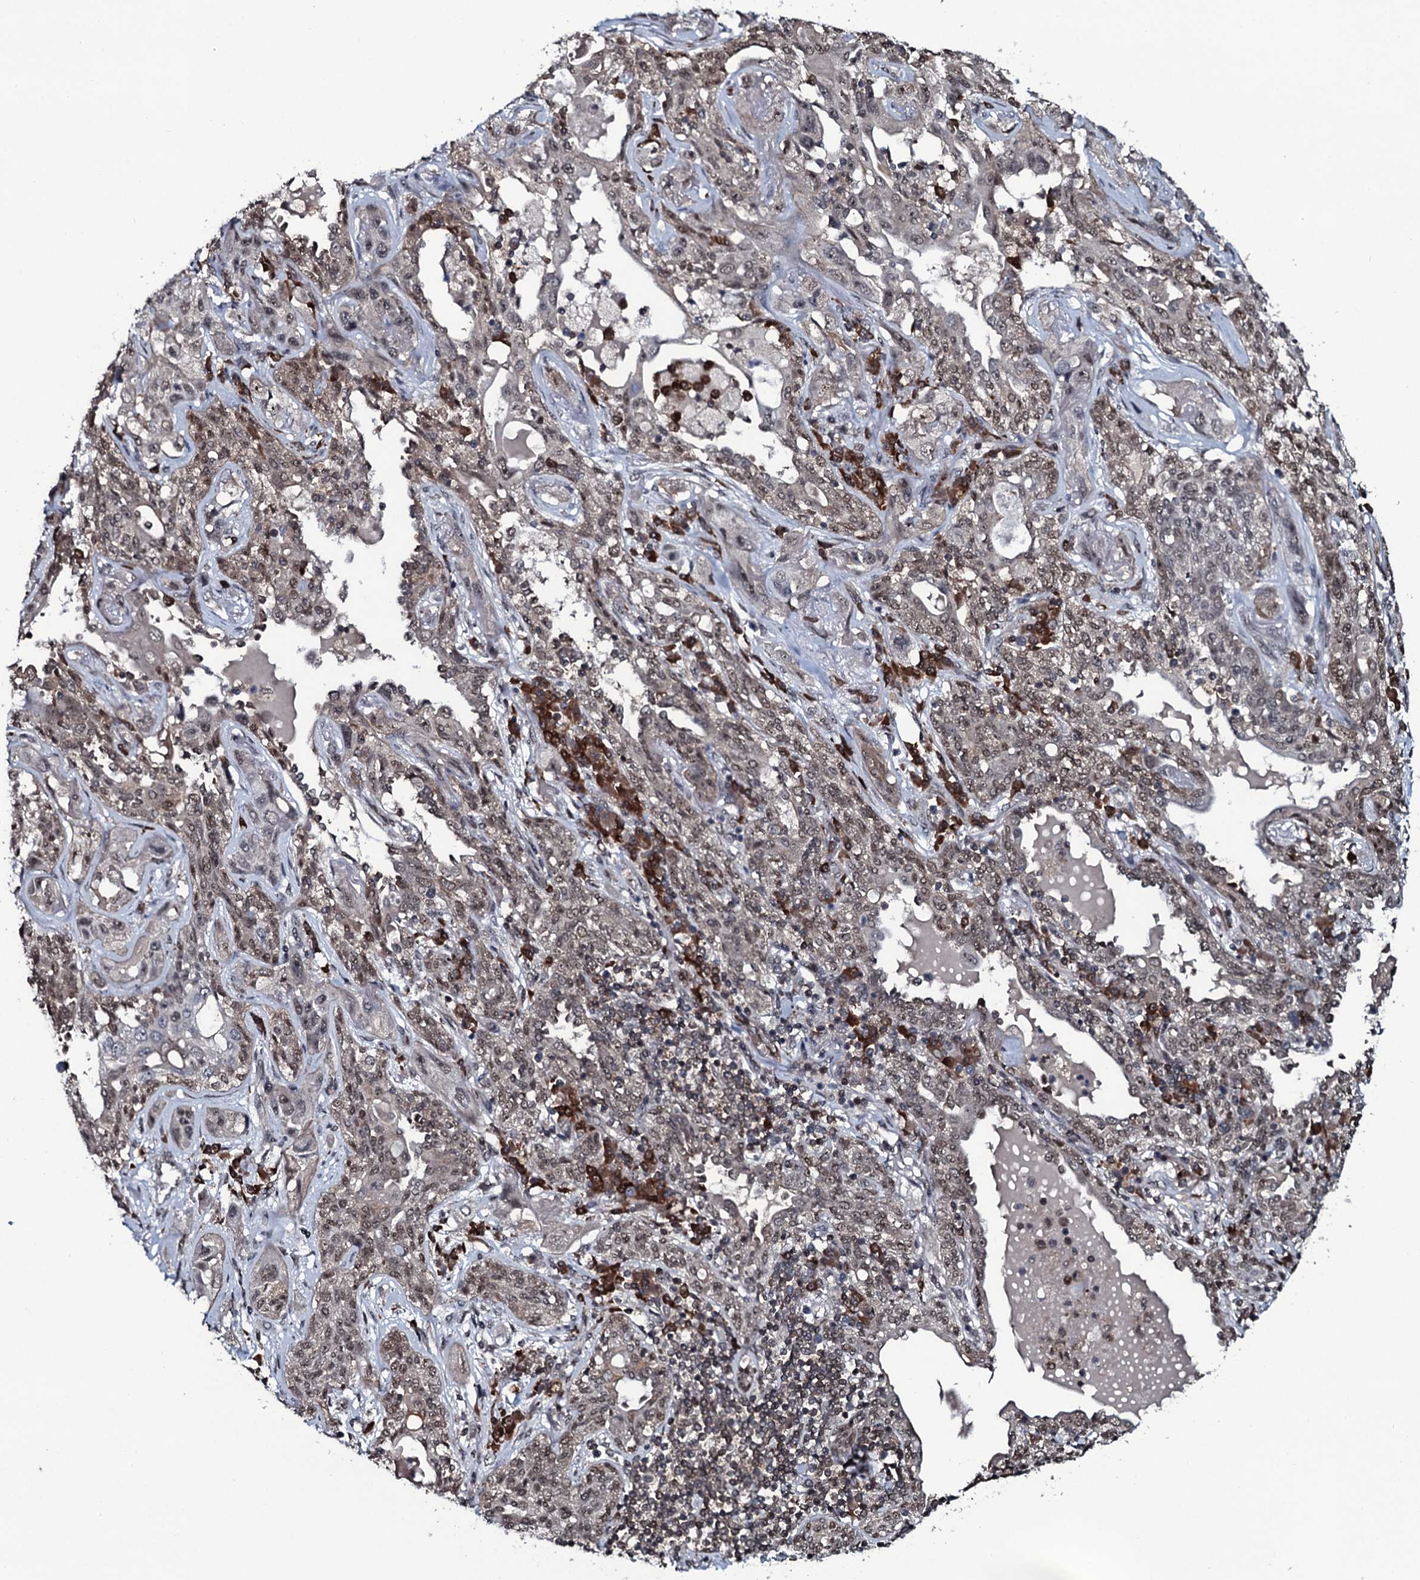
{"staining": {"intensity": "weak", "quantity": "25%-75%", "location": "nuclear"}, "tissue": "lung cancer", "cell_type": "Tumor cells", "image_type": "cancer", "snomed": [{"axis": "morphology", "description": "Squamous cell carcinoma, NOS"}, {"axis": "topography", "description": "Lung"}], "caption": "The photomicrograph shows a brown stain indicating the presence of a protein in the nuclear of tumor cells in lung squamous cell carcinoma.", "gene": "HDDC3", "patient": {"sex": "female", "age": 70}}